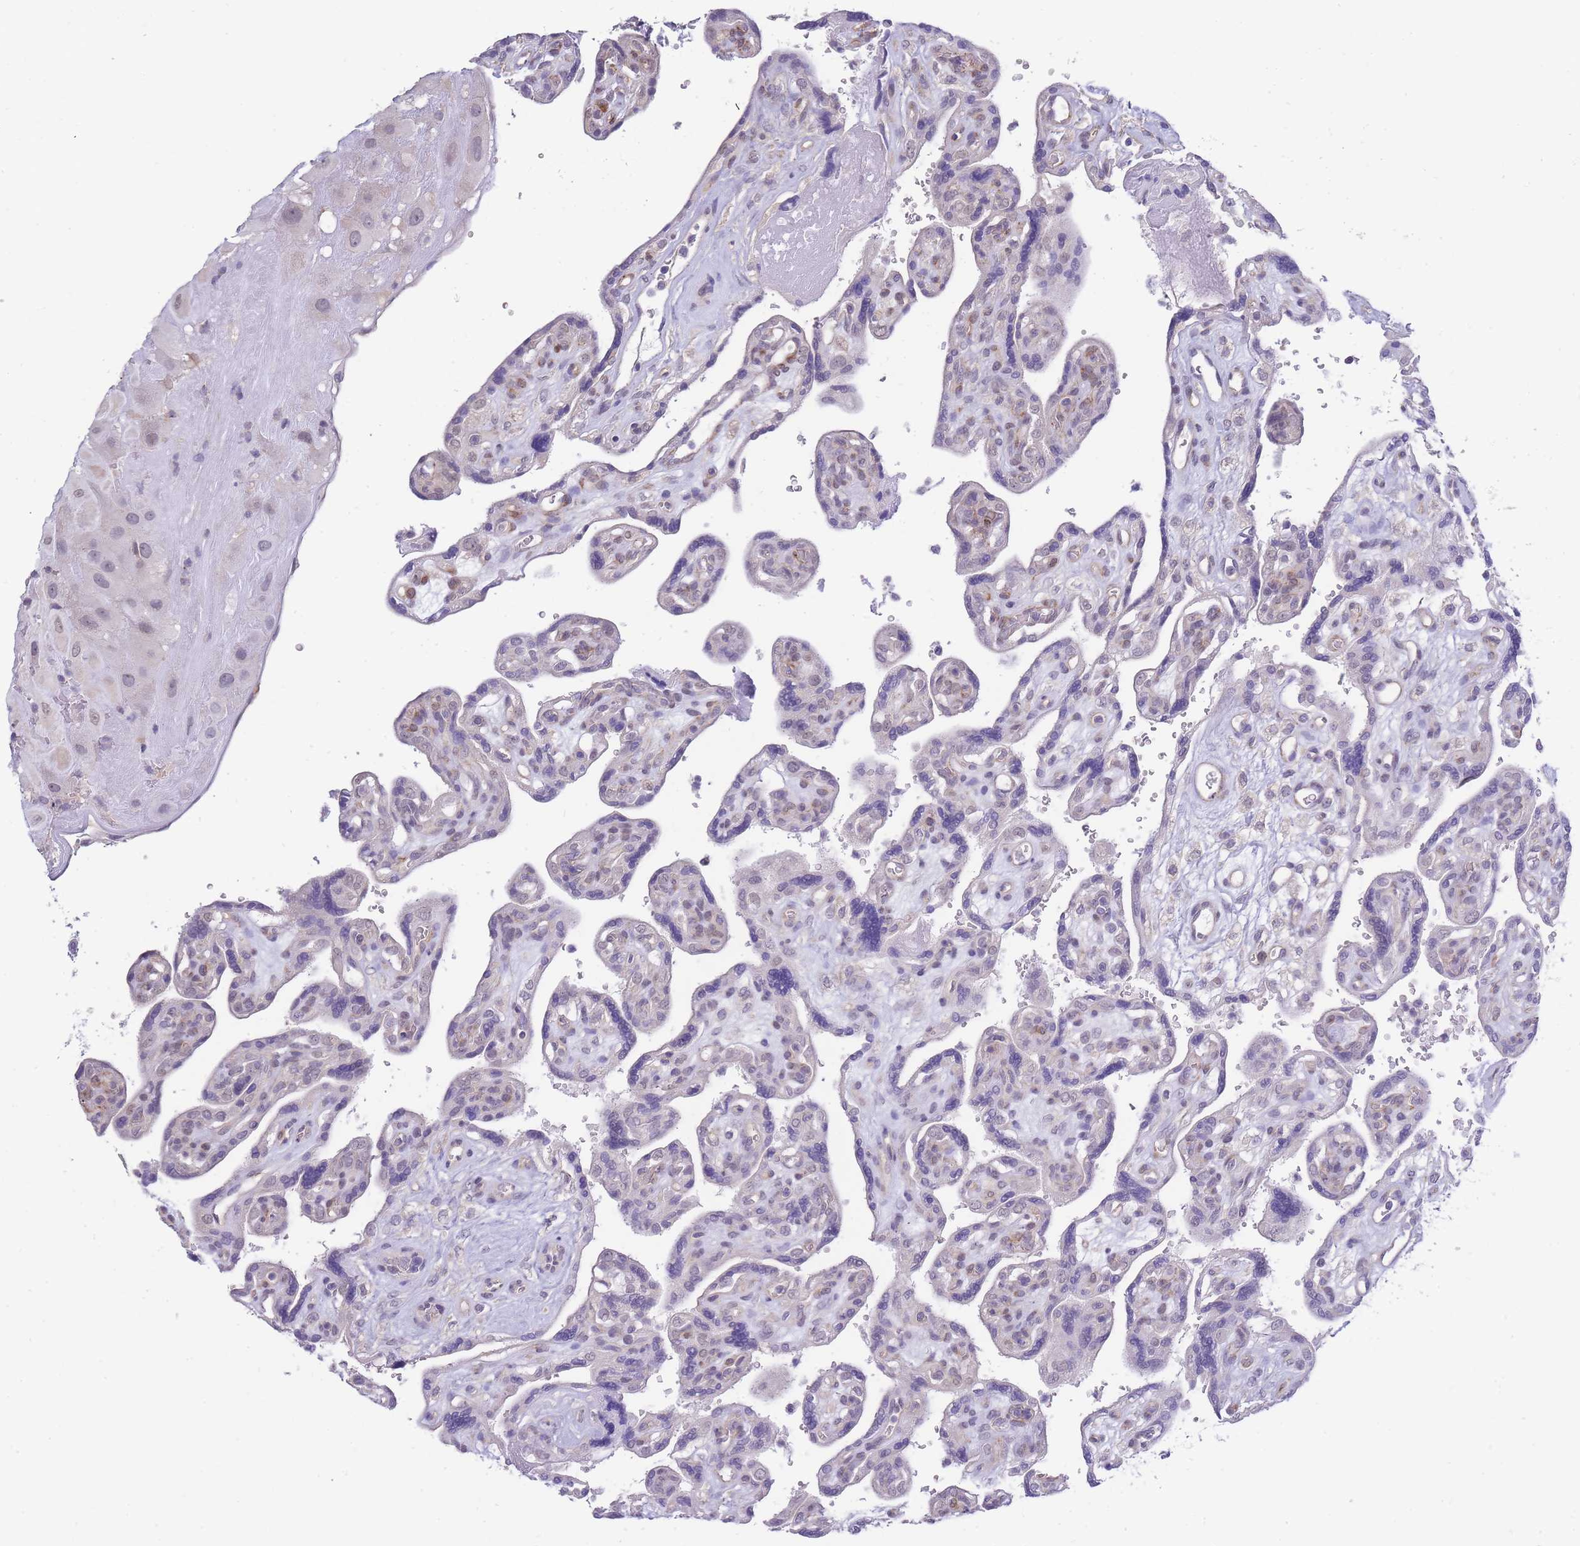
{"staining": {"intensity": "negative", "quantity": "none", "location": "none"}, "tissue": "placenta", "cell_type": "Decidual cells", "image_type": "normal", "snomed": [{"axis": "morphology", "description": "Normal tissue, NOS"}, {"axis": "topography", "description": "Placenta"}], "caption": "Immunohistochemical staining of benign placenta shows no significant positivity in decidual cells.", "gene": "C19orf25", "patient": {"sex": "female", "age": 39}}